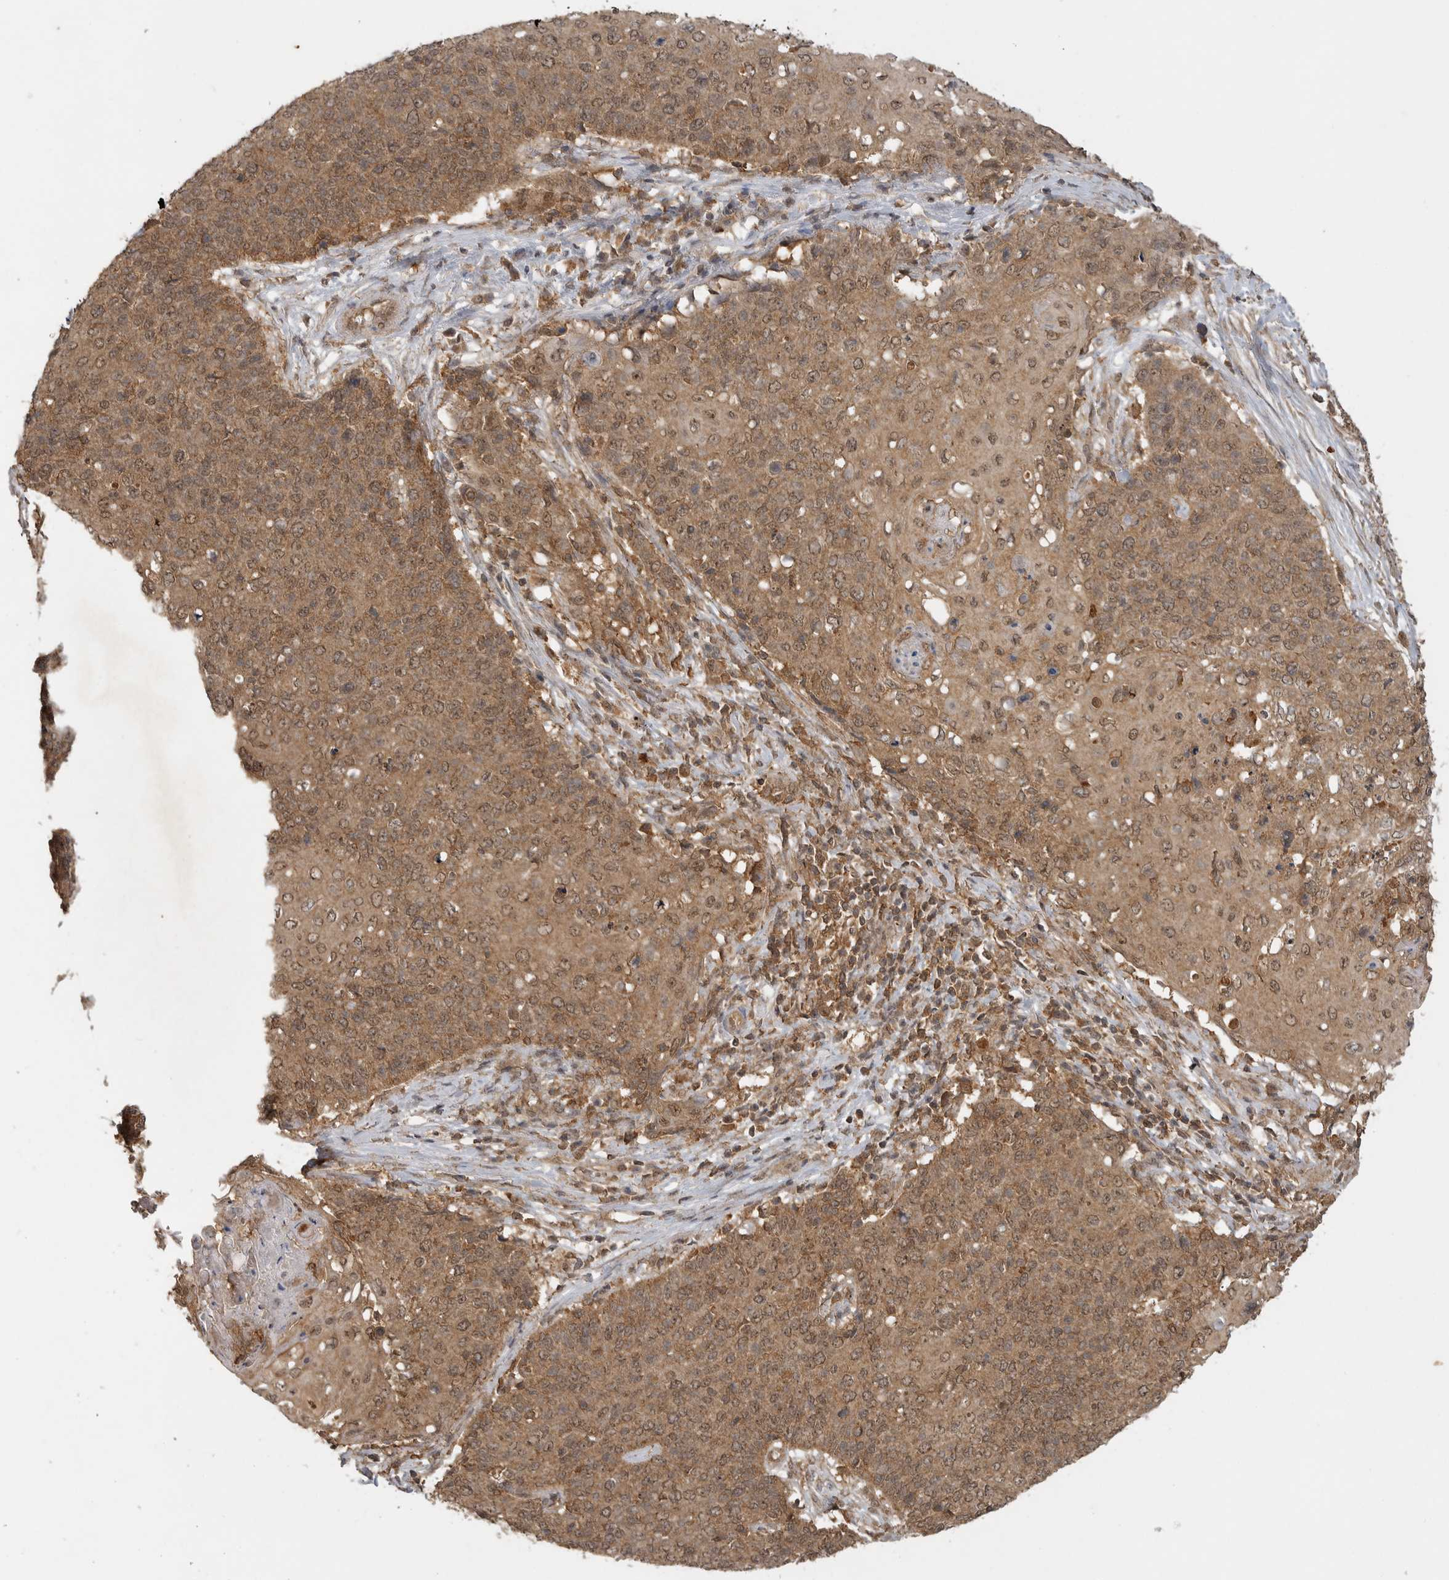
{"staining": {"intensity": "moderate", "quantity": ">75%", "location": "cytoplasmic/membranous,nuclear"}, "tissue": "cervical cancer", "cell_type": "Tumor cells", "image_type": "cancer", "snomed": [{"axis": "morphology", "description": "Squamous cell carcinoma, NOS"}, {"axis": "topography", "description": "Cervix"}], "caption": "A brown stain labels moderate cytoplasmic/membranous and nuclear staining of a protein in human cervical squamous cell carcinoma tumor cells.", "gene": "ICOSLG", "patient": {"sex": "female", "age": 39}}